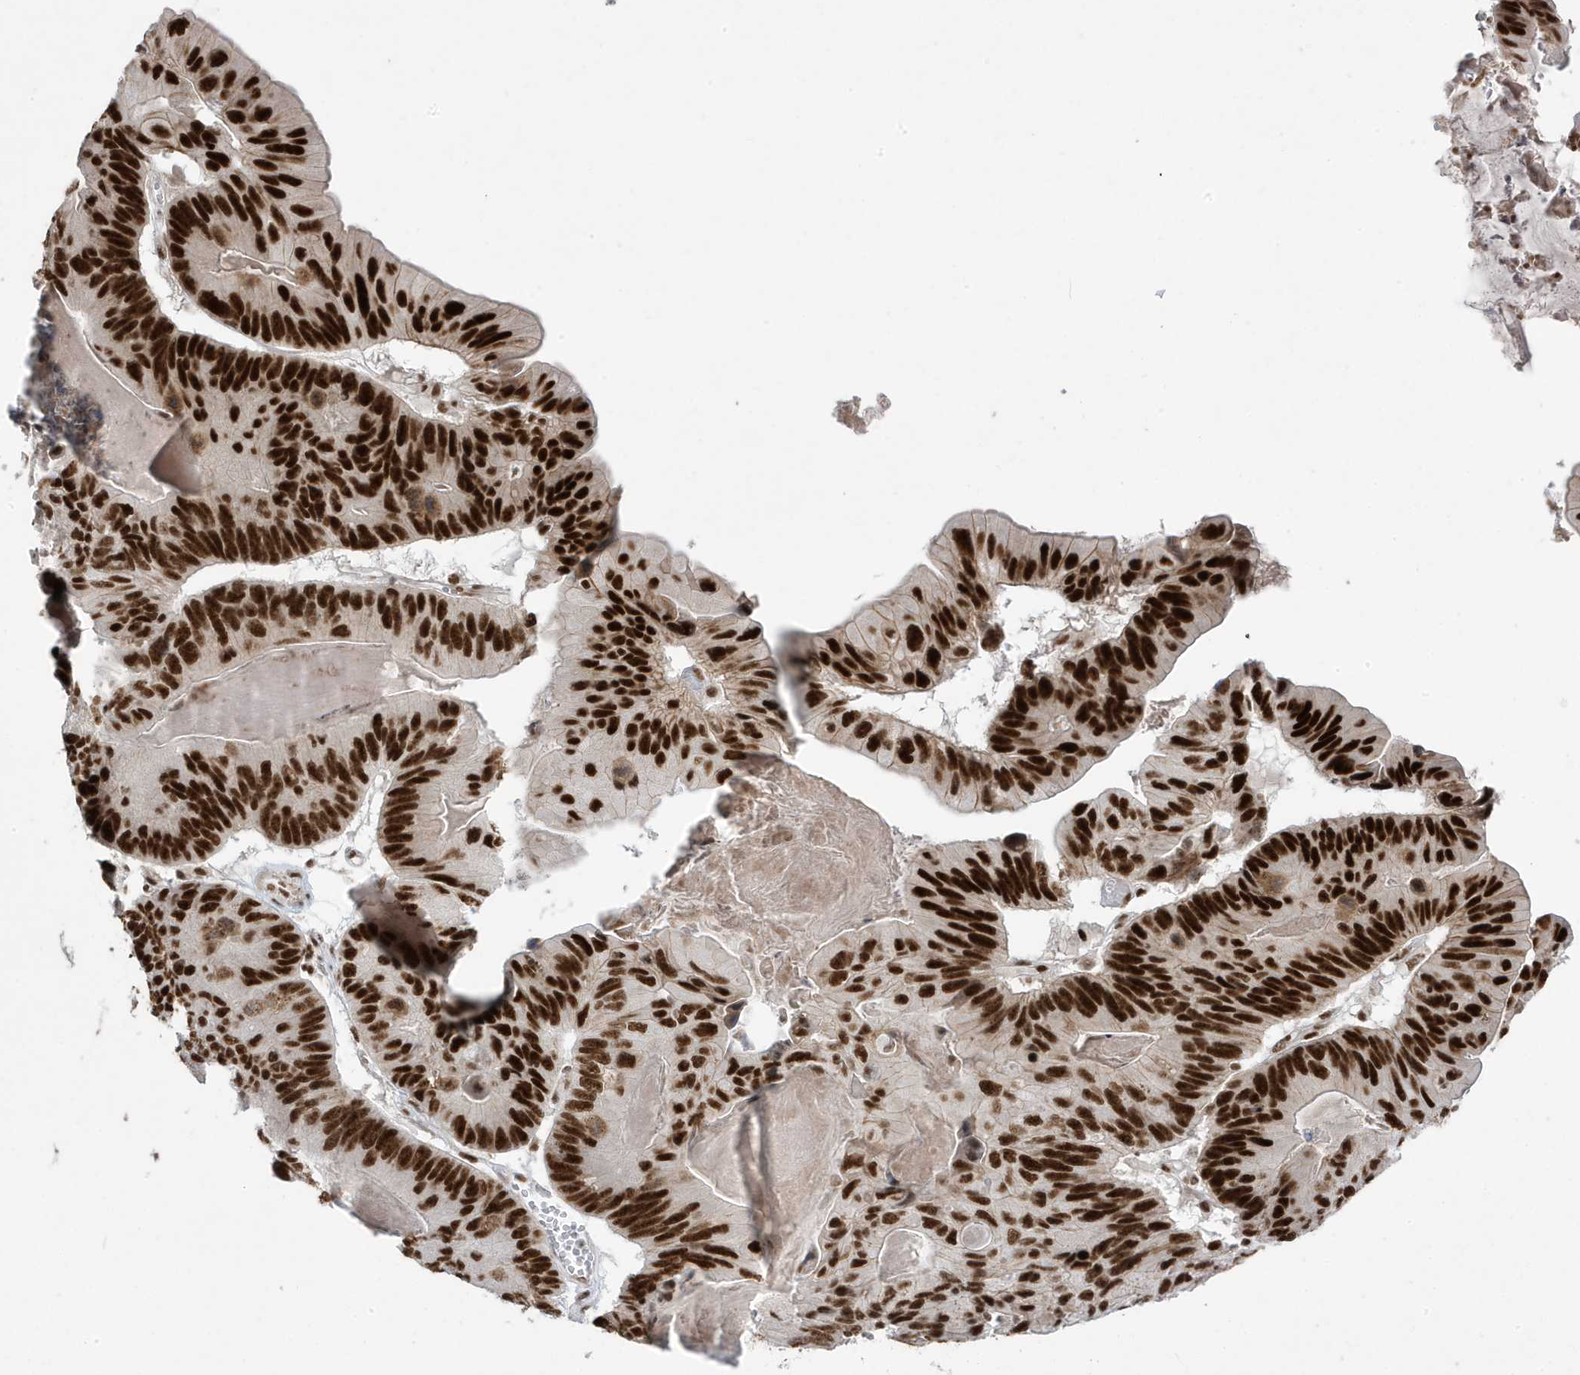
{"staining": {"intensity": "strong", "quantity": ">75%", "location": "nuclear"}, "tissue": "ovarian cancer", "cell_type": "Tumor cells", "image_type": "cancer", "snomed": [{"axis": "morphology", "description": "Cystadenocarcinoma, mucinous, NOS"}, {"axis": "topography", "description": "Ovary"}], "caption": "The micrograph reveals a brown stain indicating the presence of a protein in the nuclear of tumor cells in ovarian mucinous cystadenocarcinoma. (Brightfield microscopy of DAB IHC at high magnification).", "gene": "MTREX", "patient": {"sex": "female", "age": 61}}